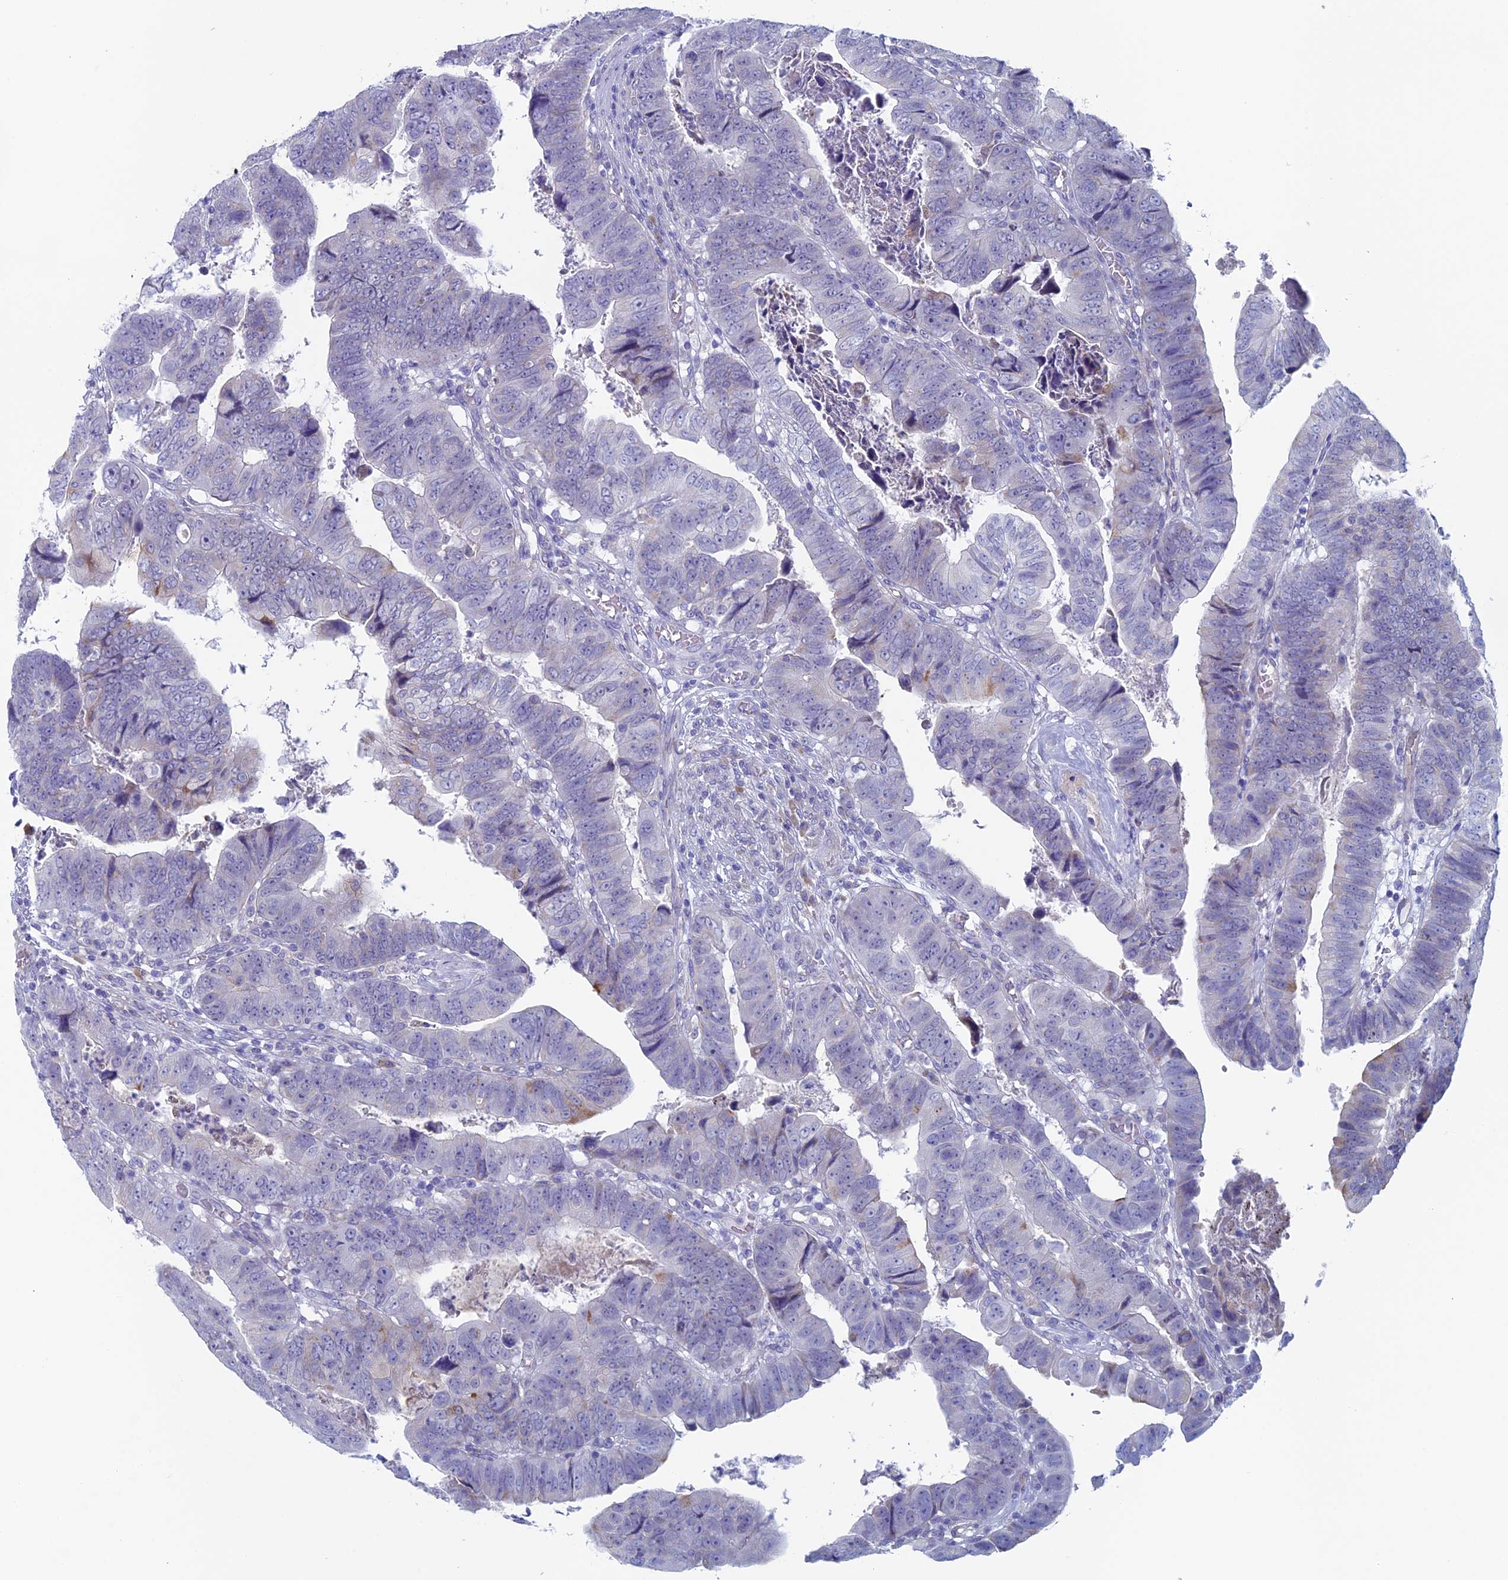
{"staining": {"intensity": "negative", "quantity": "none", "location": "none"}, "tissue": "colorectal cancer", "cell_type": "Tumor cells", "image_type": "cancer", "snomed": [{"axis": "morphology", "description": "Normal tissue, NOS"}, {"axis": "morphology", "description": "Adenocarcinoma, NOS"}, {"axis": "topography", "description": "Rectum"}], "caption": "Human colorectal cancer stained for a protein using immunohistochemistry reveals no staining in tumor cells.", "gene": "MAGEB6", "patient": {"sex": "female", "age": 65}}